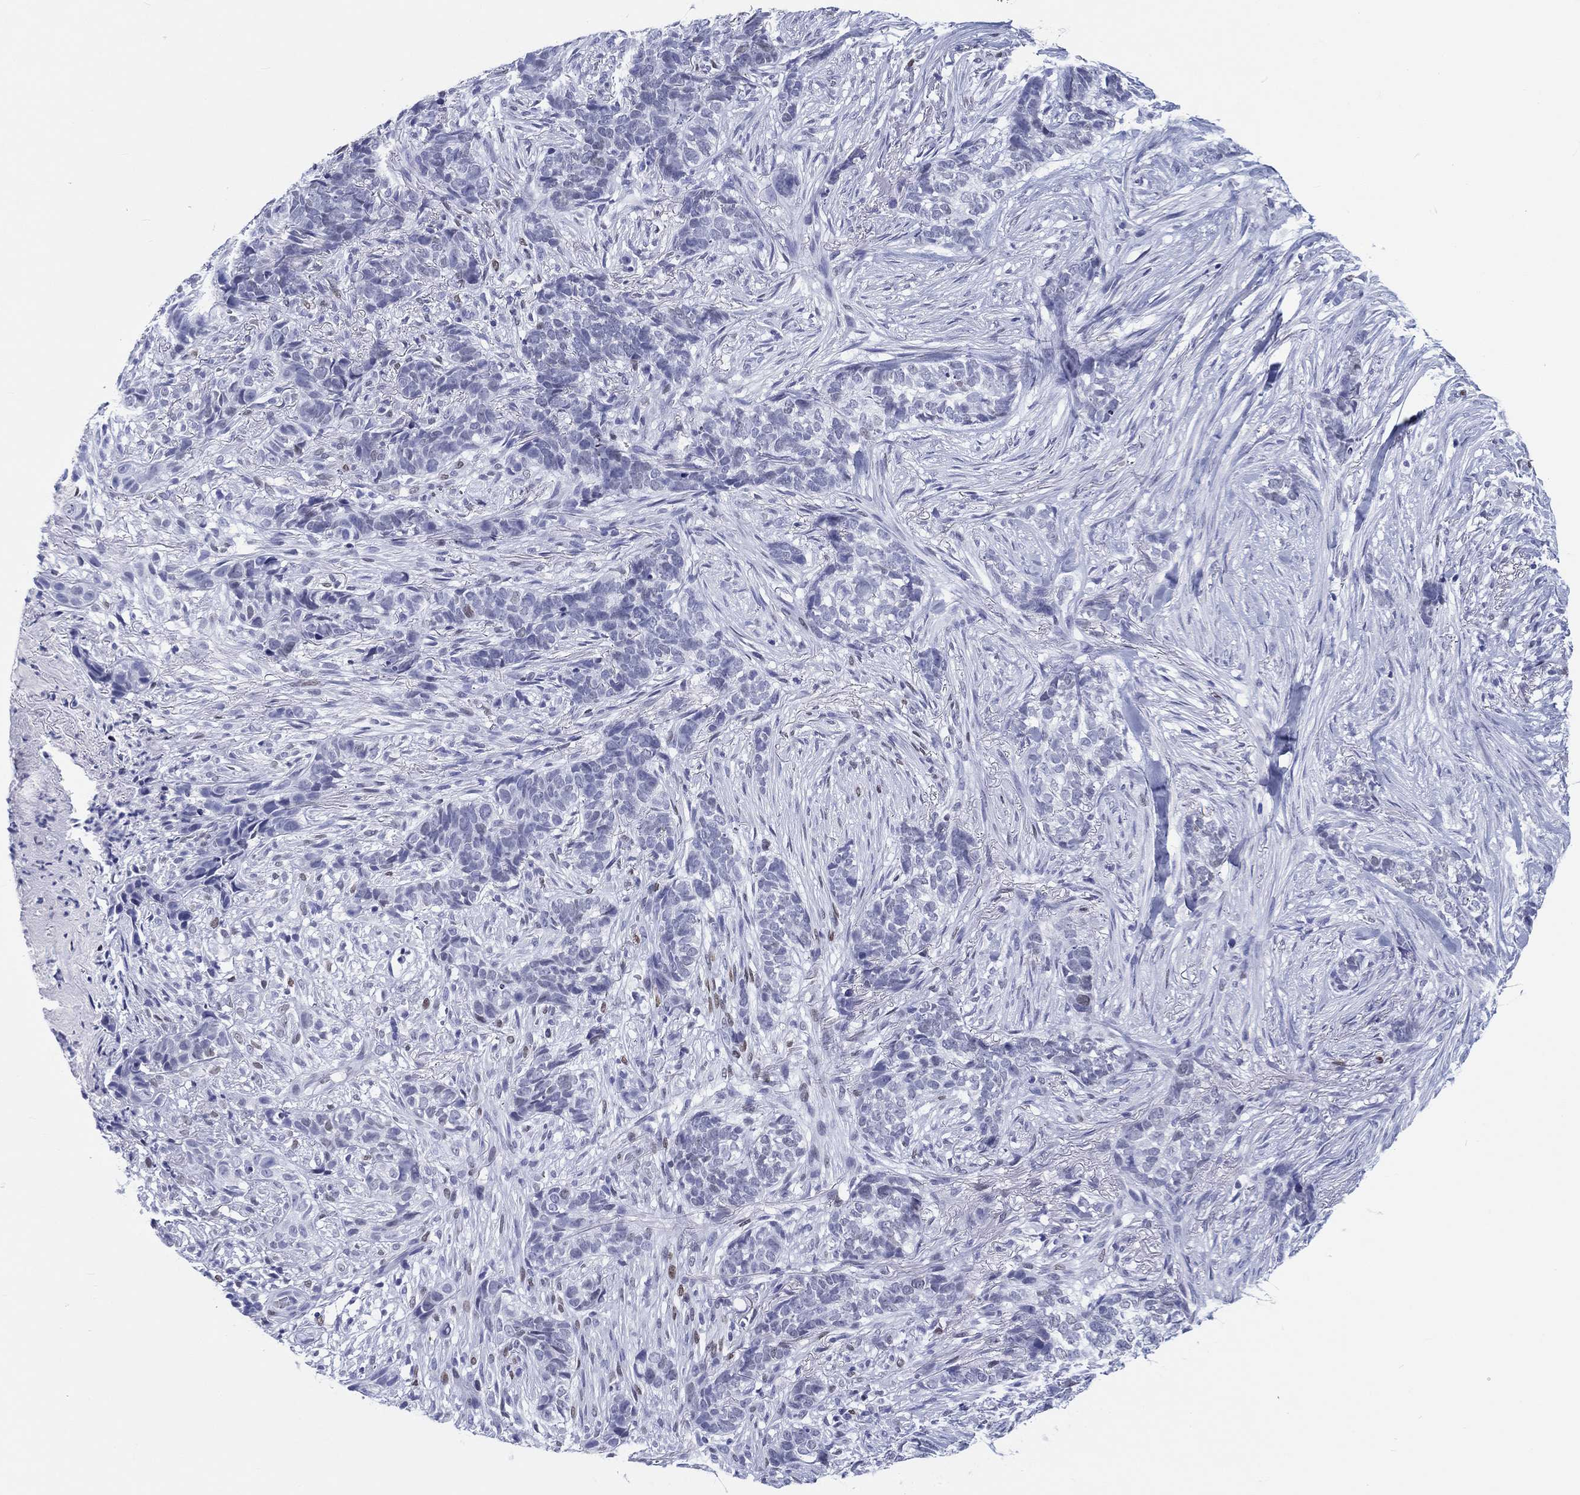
{"staining": {"intensity": "weak", "quantity": "<25%", "location": "nuclear"}, "tissue": "skin cancer", "cell_type": "Tumor cells", "image_type": "cancer", "snomed": [{"axis": "morphology", "description": "Basal cell carcinoma"}, {"axis": "topography", "description": "Skin"}], "caption": "Immunohistochemistry (IHC) of human skin basal cell carcinoma demonstrates no expression in tumor cells.", "gene": "H1-1", "patient": {"sex": "female", "age": 69}}